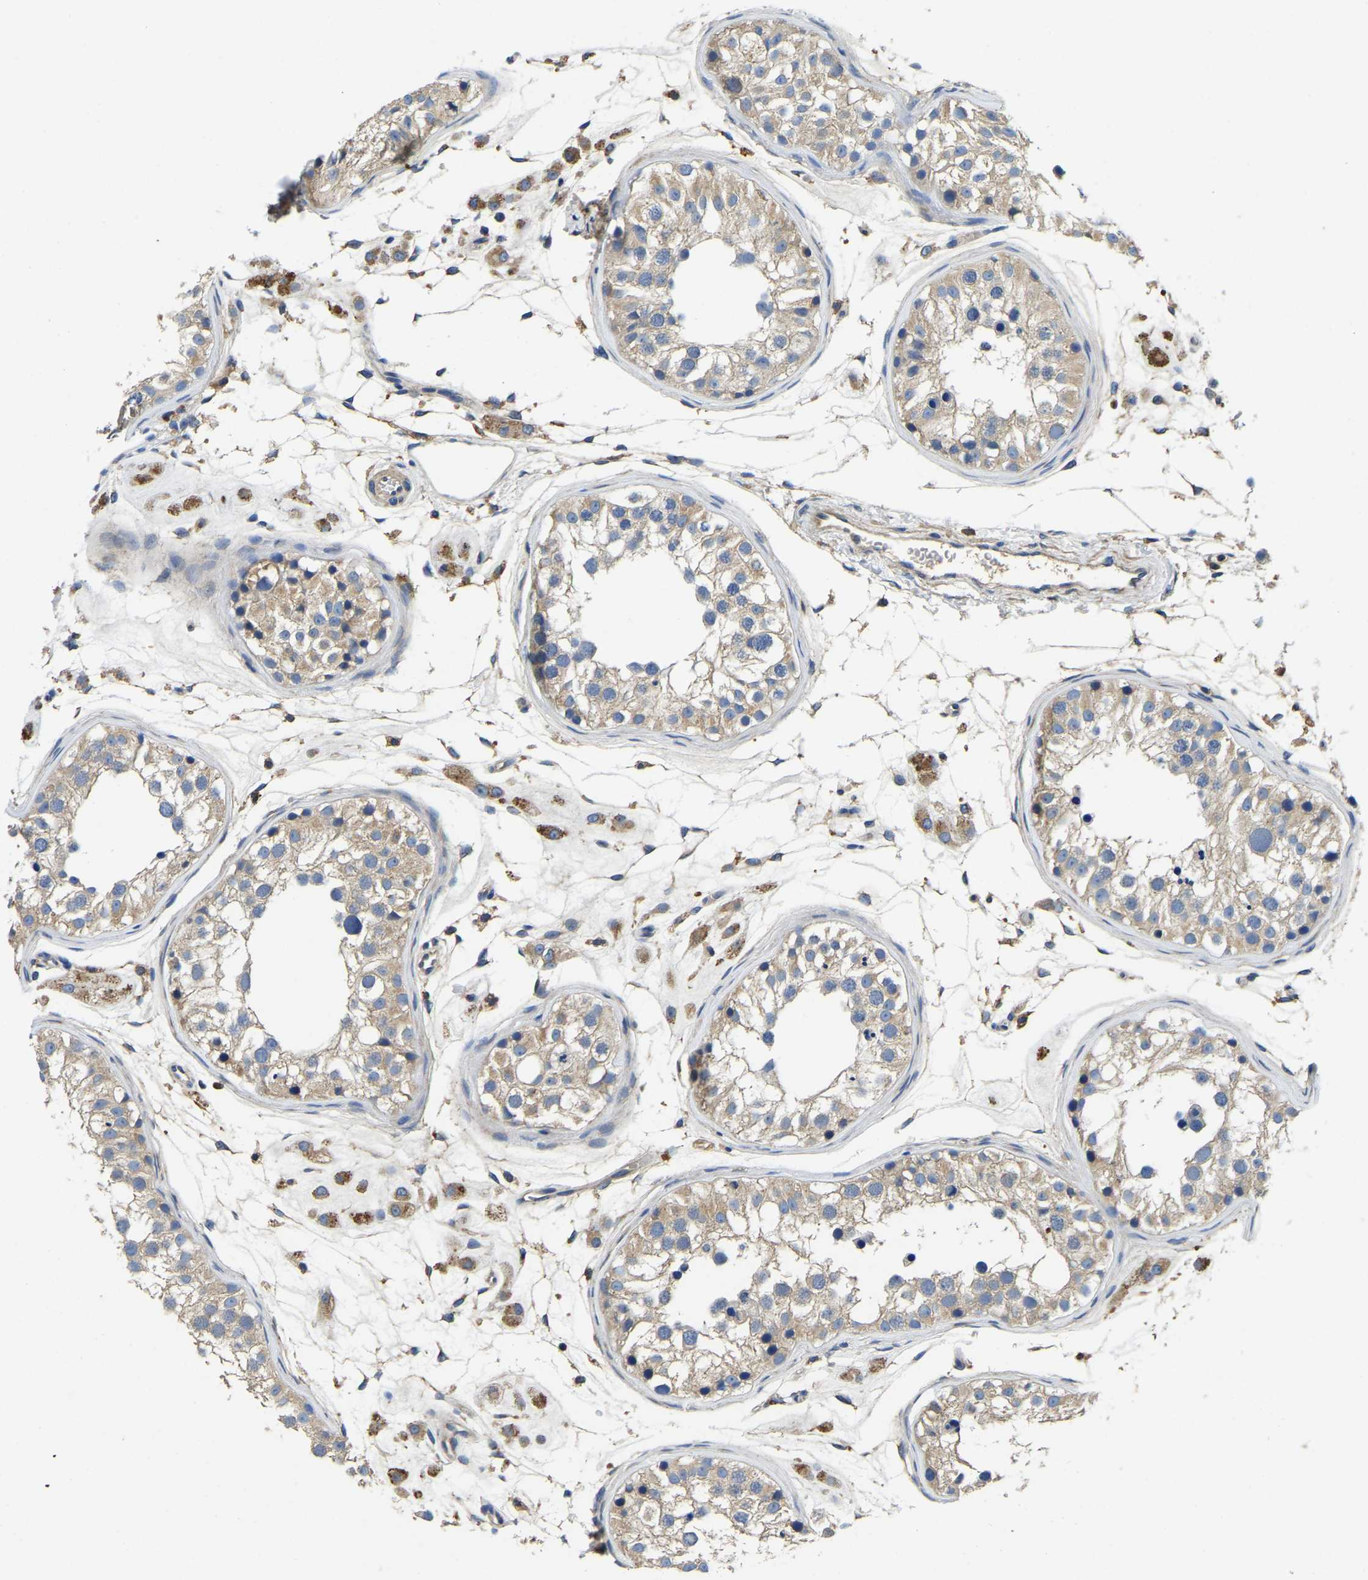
{"staining": {"intensity": "weak", "quantity": "25%-75%", "location": "cytoplasmic/membranous"}, "tissue": "testis", "cell_type": "Cells in seminiferous ducts", "image_type": "normal", "snomed": [{"axis": "morphology", "description": "Normal tissue, NOS"}, {"axis": "morphology", "description": "Adenocarcinoma, metastatic, NOS"}, {"axis": "topography", "description": "Testis"}], "caption": "Immunohistochemical staining of unremarkable human testis reveals weak cytoplasmic/membranous protein expression in approximately 25%-75% of cells in seminiferous ducts.", "gene": "STAT2", "patient": {"sex": "male", "age": 26}}